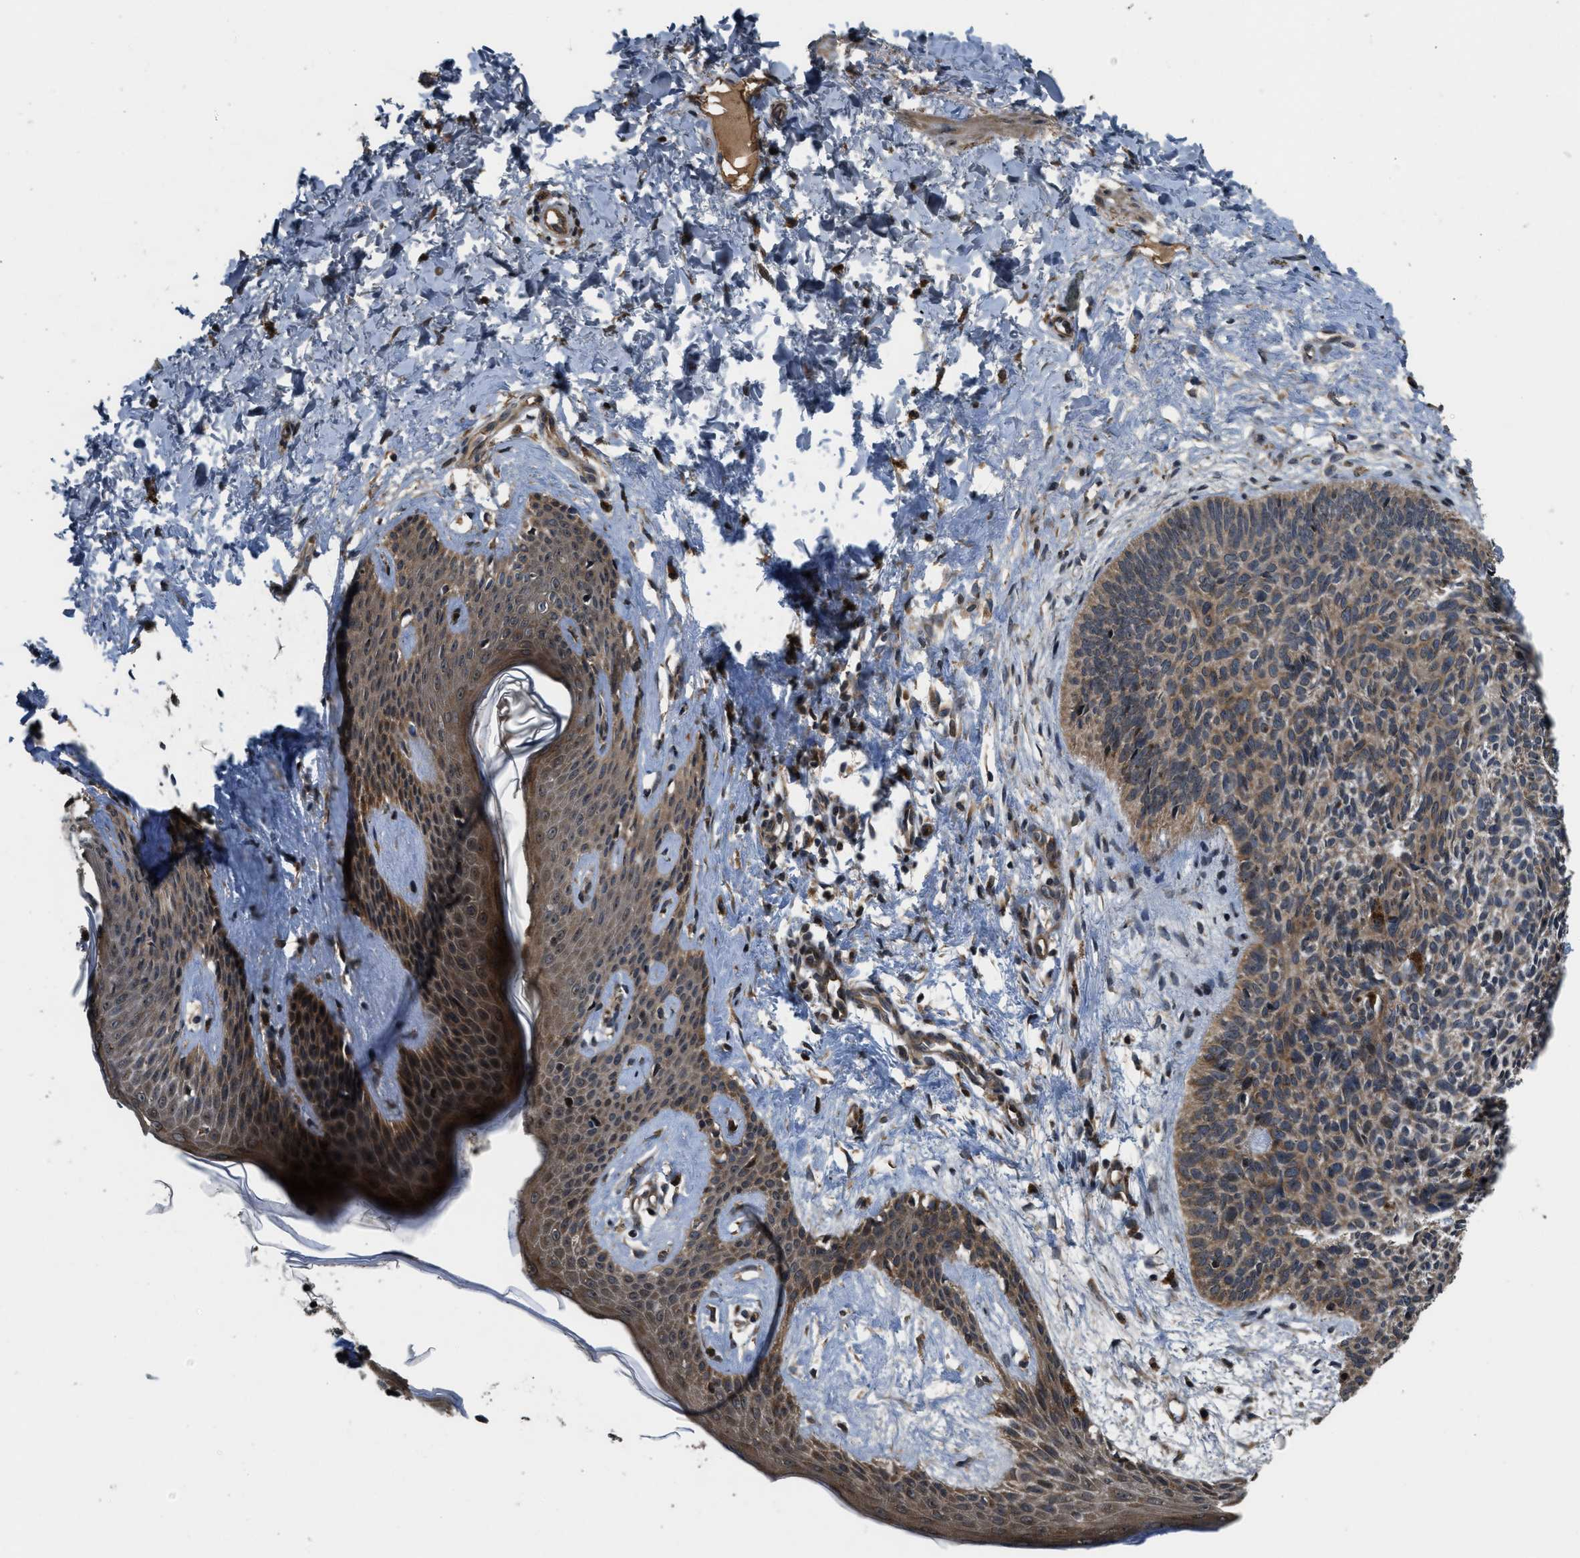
{"staining": {"intensity": "weak", "quantity": ">75%", "location": "cytoplasmic/membranous"}, "tissue": "skin cancer", "cell_type": "Tumor cells", "image_type": "cancer", "snomed": [{"axis": "morphology", "description": "Basal cell carcinoma"}, {"axis": "topography", "description": "Skin"}], "caption": "Brown immunohistochemical staining in skin basal cell carcinoma exhibits weak cytoplasmic/membranous positivity in about >75% of tumor cells. Using DAB (3,3'-diaminobenzidine) (brown) and hematoxylin (blue) stains, captured at high magnification using brightfield microscopy.", "gene": "SPTLC1", "patient": {"sex": "male", "age": 60}}